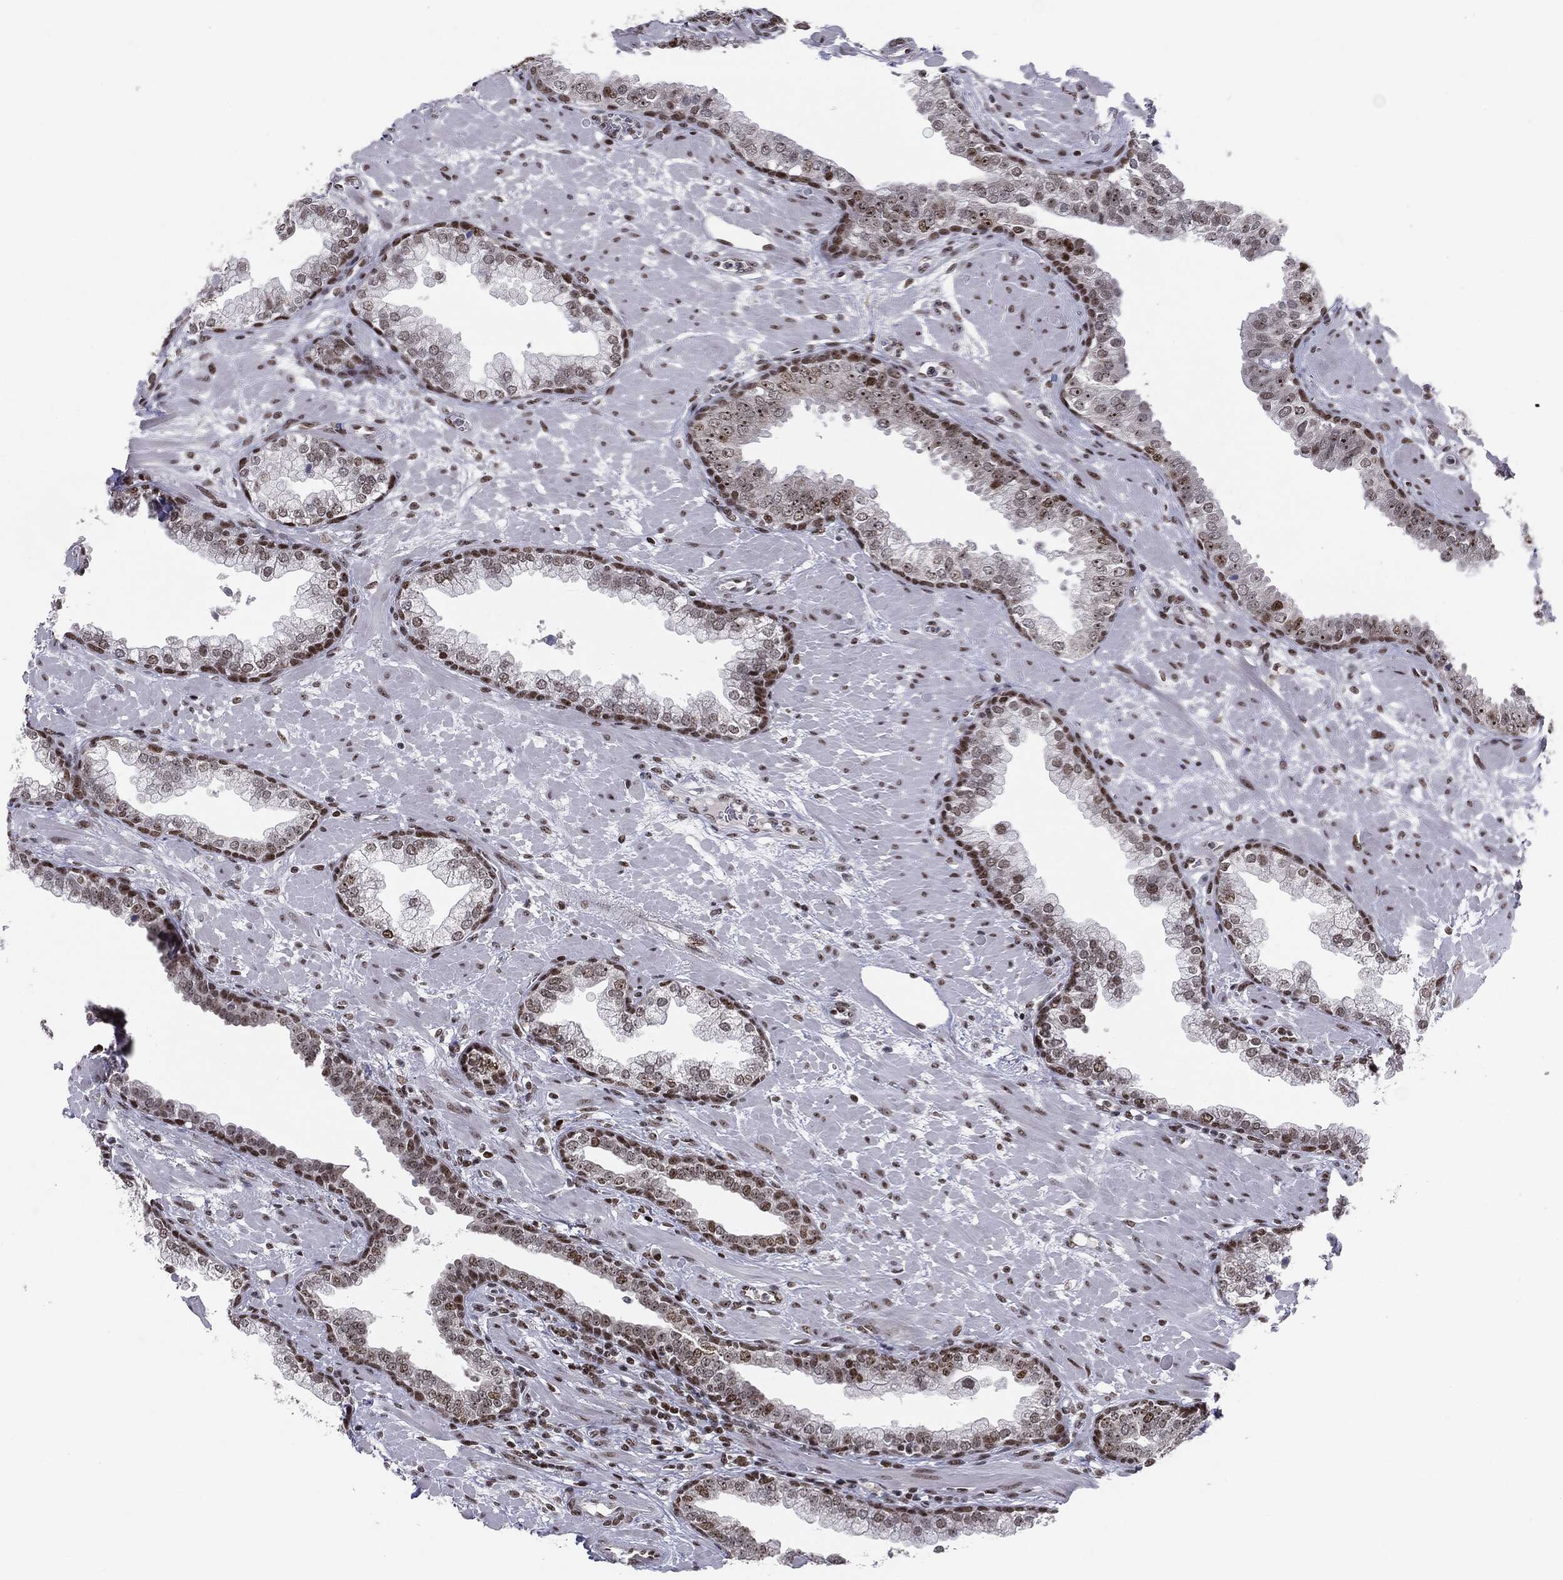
{"staining": {"intensity": "strong", "quantity": "25%-75%", "location": "nuclear"}, "tissue": "prostate", "cell_type": "Glandular cells", "image_type": "normal", "snomed": [{"axis": "morphology", "description": "Normal tissue, NOS"}, {"axis": "topography", "description": "Prostate"}], "caption": "This is an image of immunohistochemistry staining of benign prostate, which shows strong expression in the nuclear of glandular cells.", "gene": "MDC1", "patient": {"sex": "male", "age": 63}}